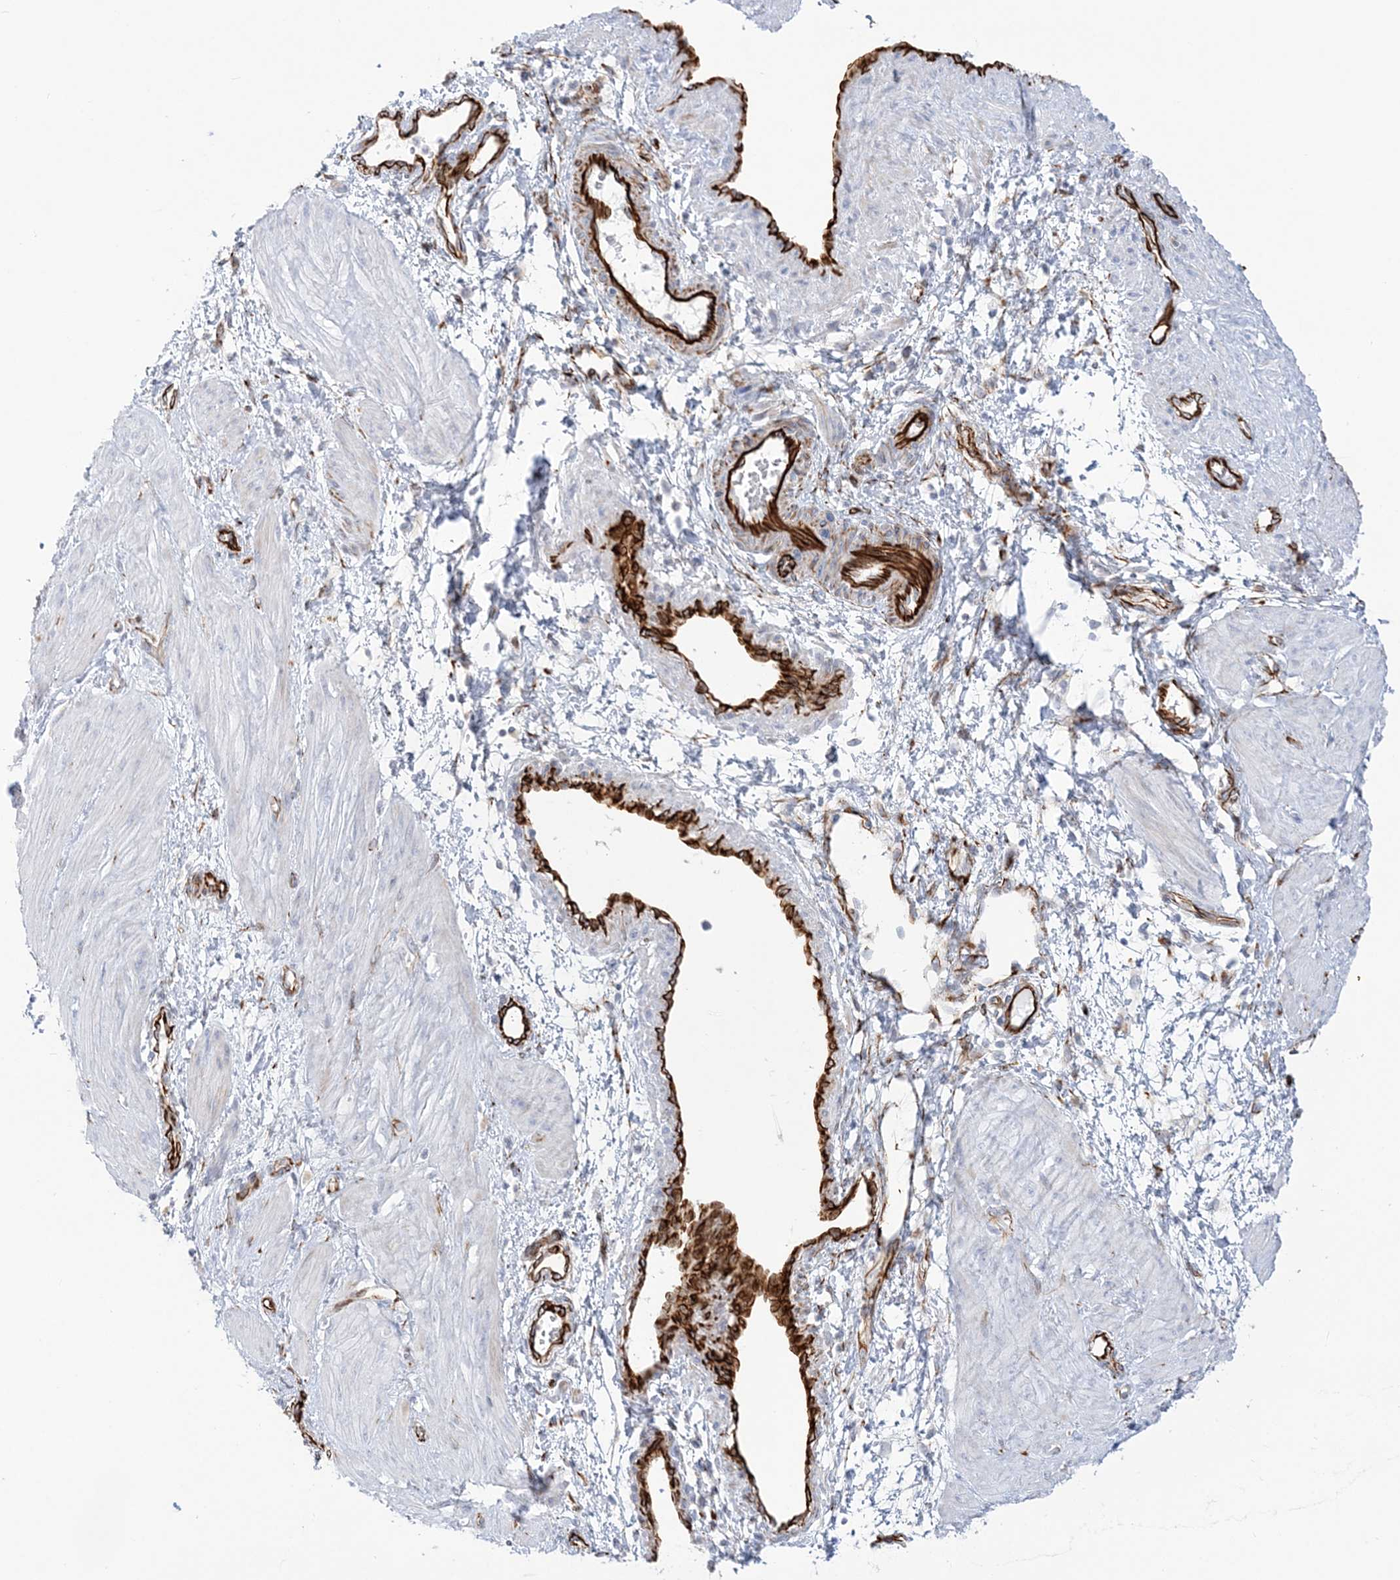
{"staining": {"intensity": "negative", "quantity": "none", "location": "none"}, "tissue": "smooth muscle", "cell_type": "Smooth muscle cells", "image_type": "normal", "snomed": [{"axis": "morphology", "description": "Normal tissue, NOS"}, {"axis": "topography", "description": "Endometrium"}], "caption": "The micrograph demonstrates no significant staining in smooth muscle cells of smooth muscle. (DAB (3,3'-diaminobenzidine) immunohistochemistry with hematoxylin counter stain).", "gene": "PPIL6", "patient": {"sex": "female", "age": 33}}